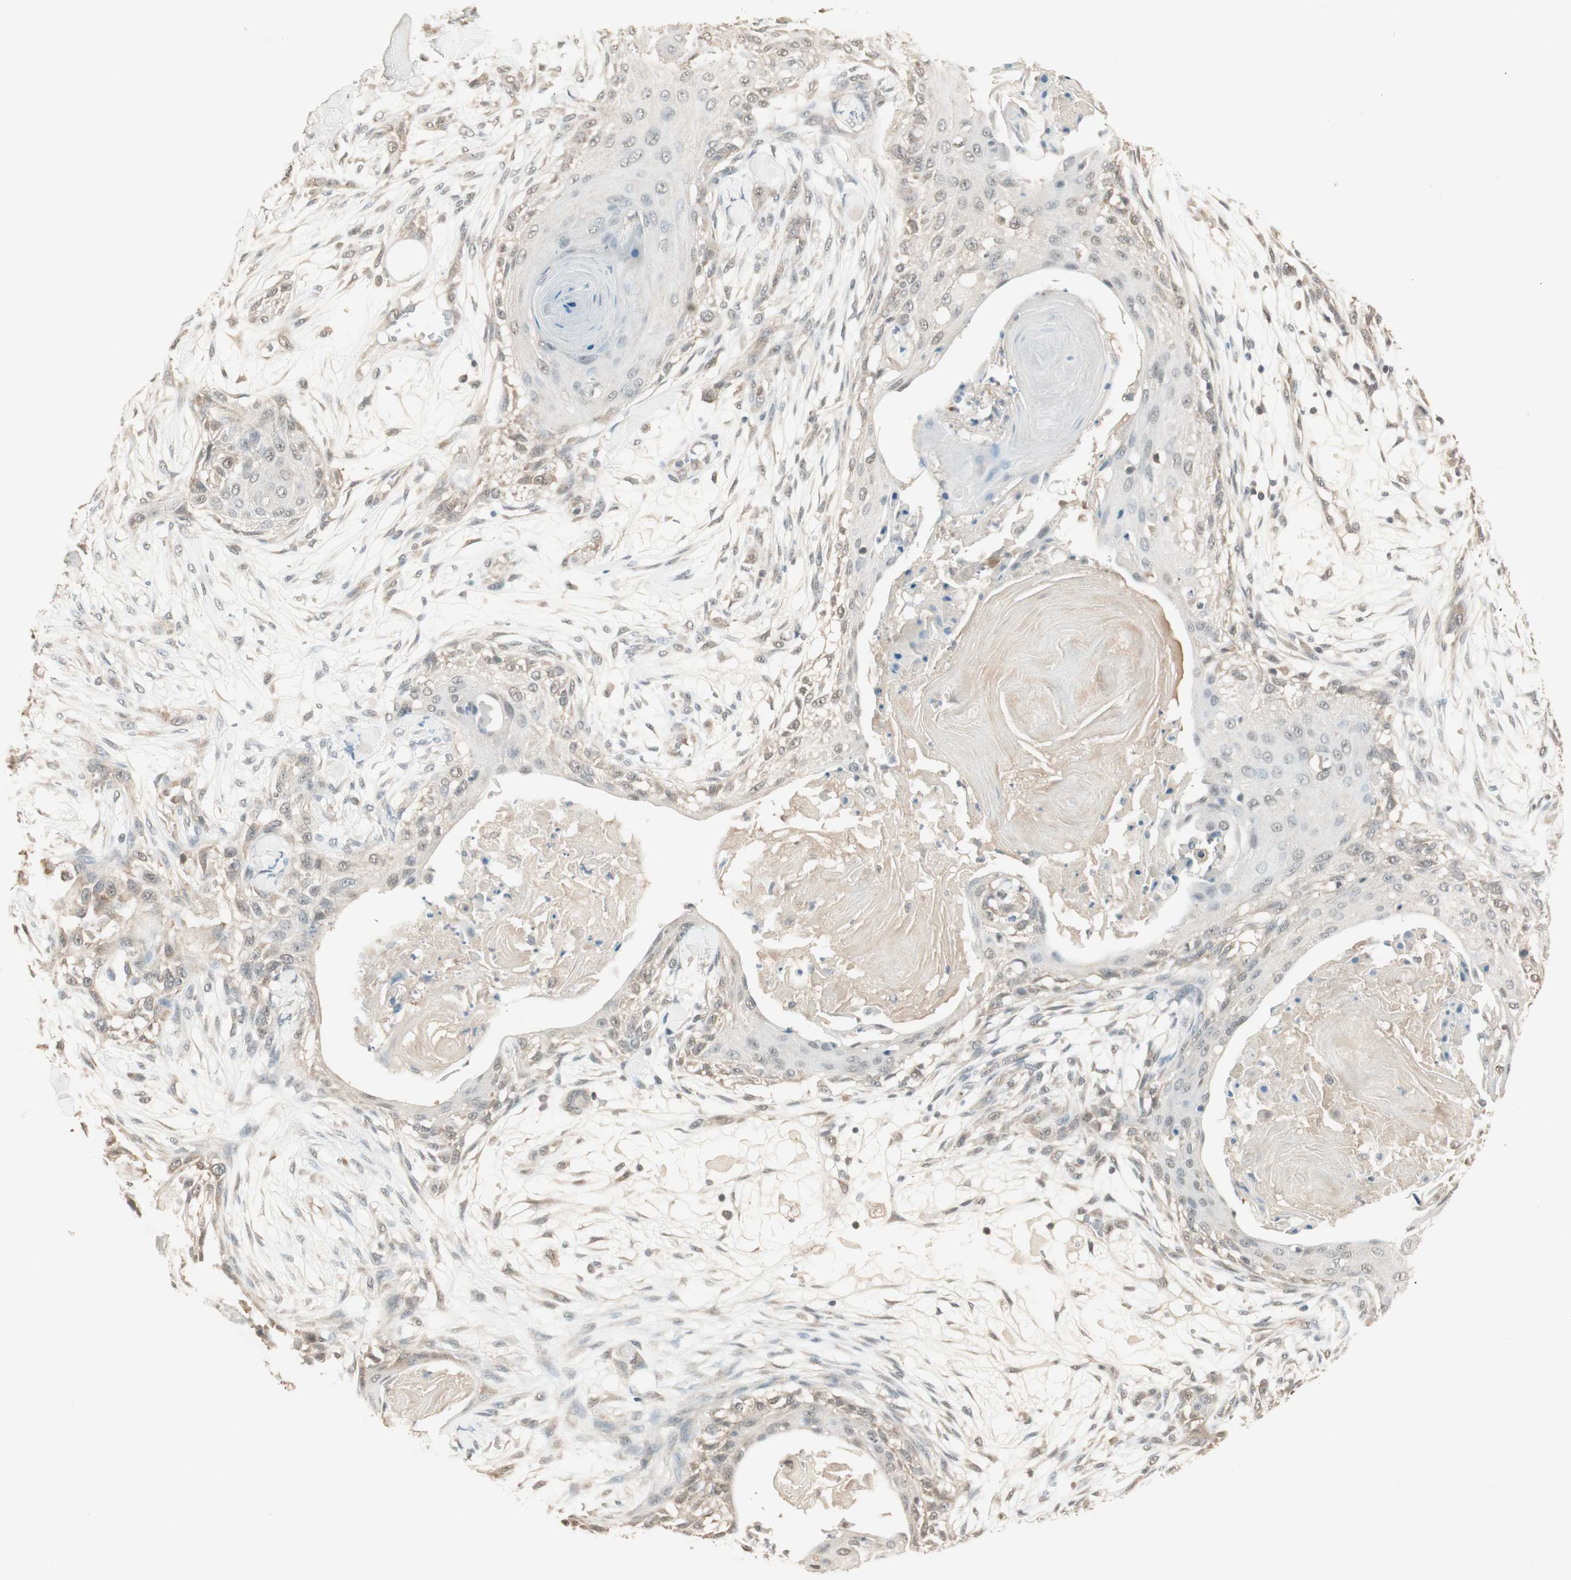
{"staining": {"intensity": "weak", "quantity": "<25%", "location": "cytoplasmic/membranous"}, "tissue": "skin cancer", "cell_type": "Tumor cells", "image_type": "cancer", "snomed": [{"axis": "morphology", "description": "Squamous cell carcinoma, NOS"}, {"axis": "topography", "description": "Skin"}], "caption": "Tumor cells show no significant protein positivity in skin squamous cell carcinoma.", "gene": "USP5", "patient": {"sex": "female", "age": 59}}